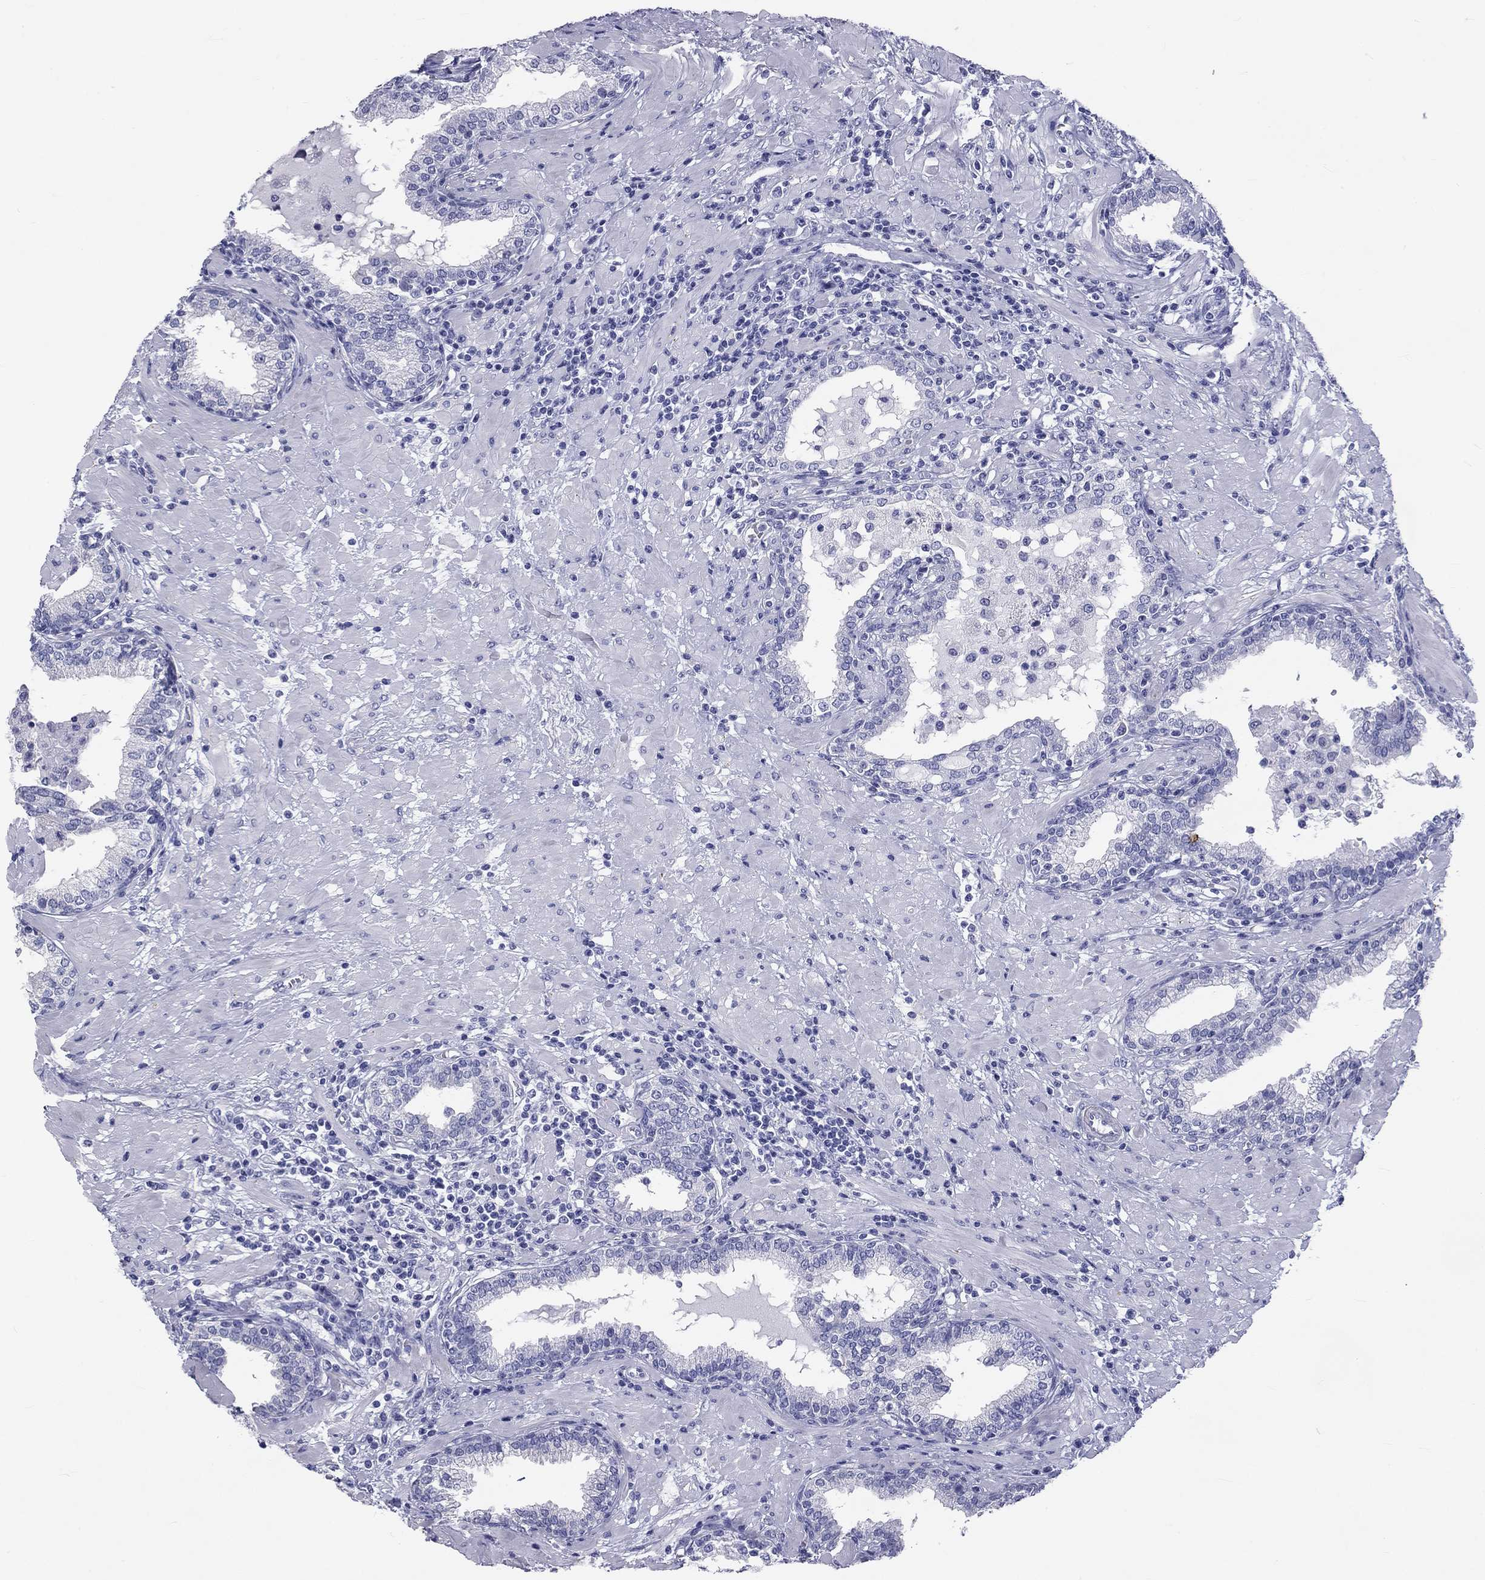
{"staining": {"intensity": "negative", "quantity": "none", "location": "none"}, "tissue": "prostate", "cell_type": "Glandular cells", "image_type": "normal", "snomed": [{"axis": "morphology", "description": "Normal tissue, NOS"}, {"axis": "topography", "description": "Prostate"}], "caption": "This is an immunohistochemistry (IHC) micrograph of benign prostate. There is no expression in glandular cells.", "gene": "DNALI1", "patient": {"sex": "male", "age": 64}}